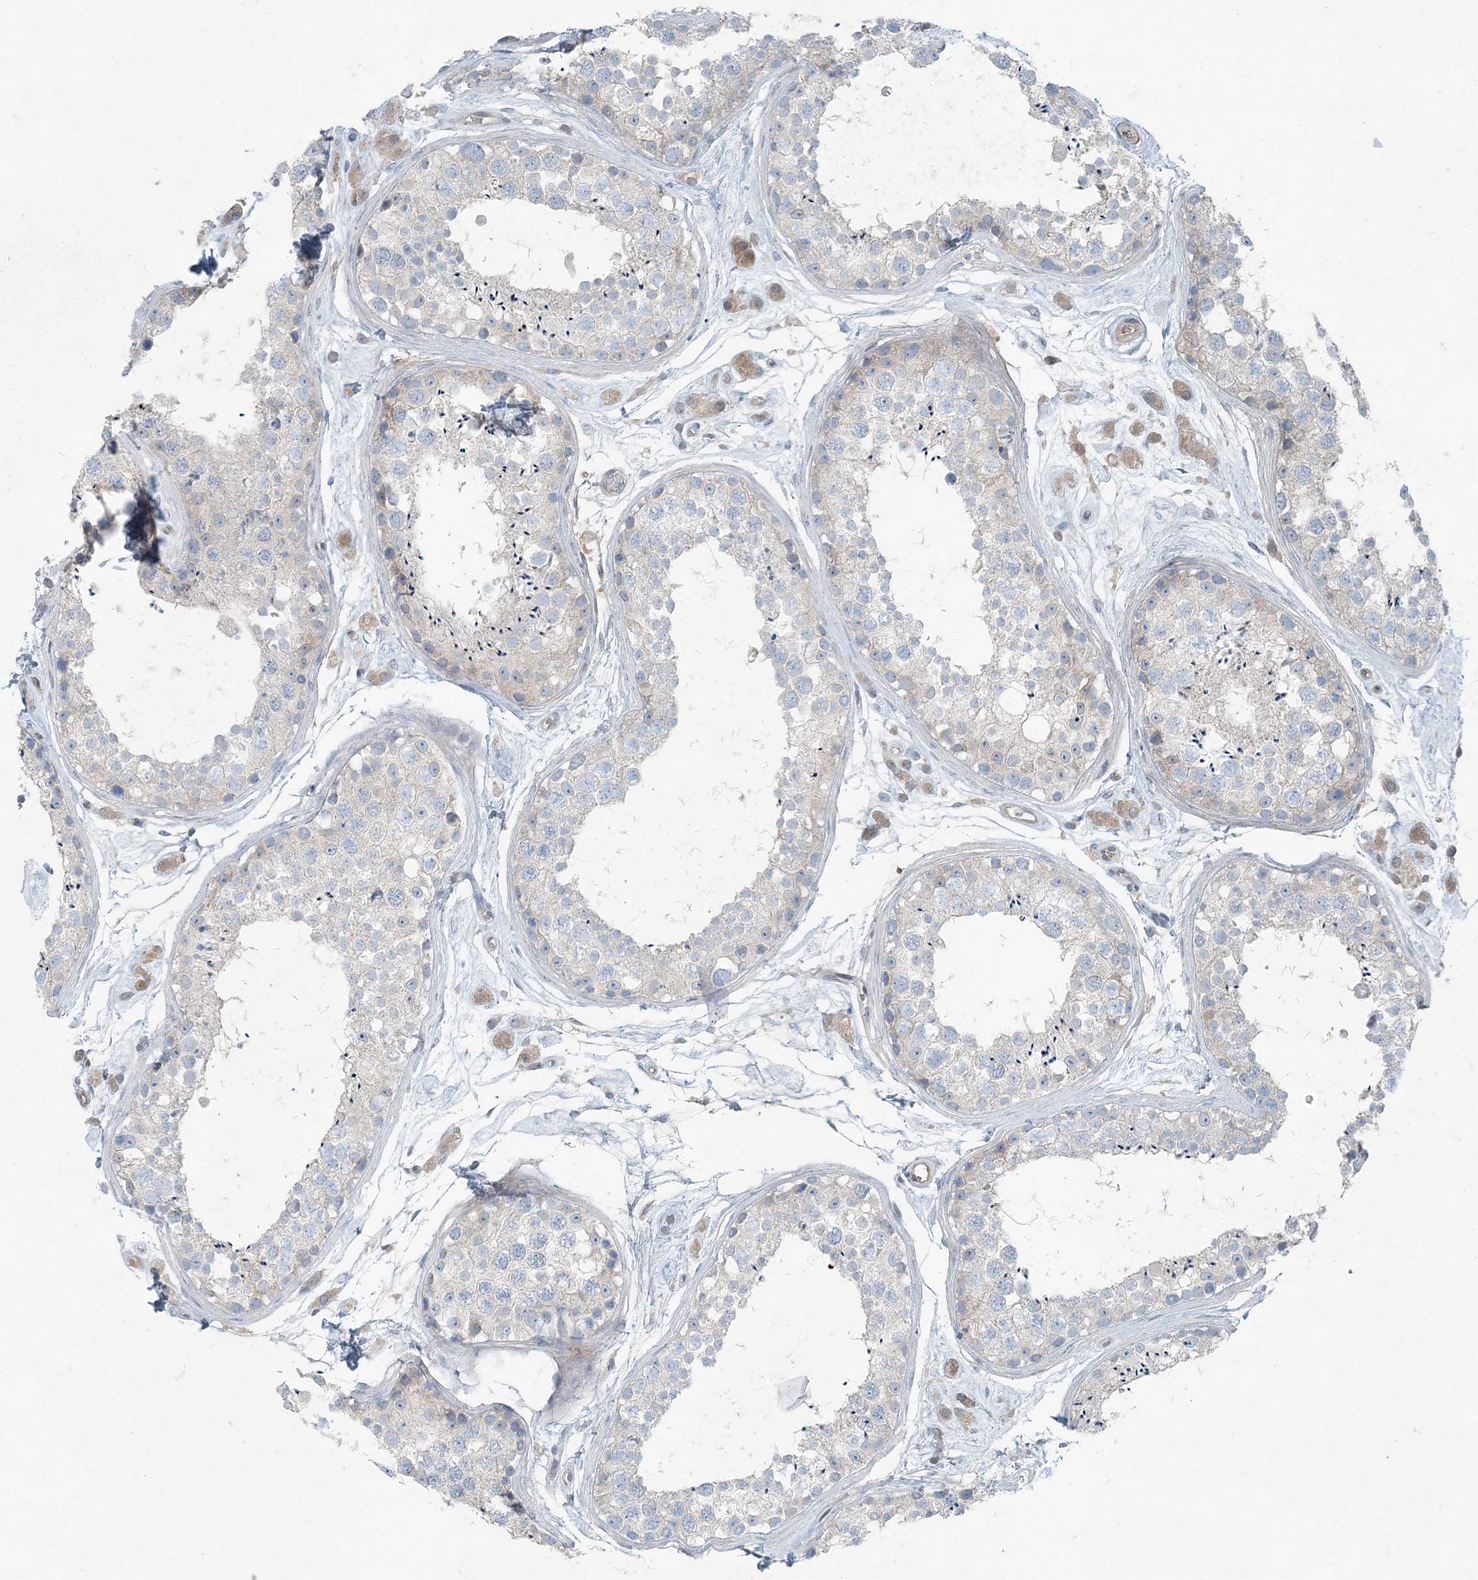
{"staining": {"intensity": "negative", "quantity": "none", "location": "none"}, "tissue": "testis", "cell_type": "Cells in seminiferous ducts", "image_type": "normal", "snomed": [{"axis": "morphology", "description": "Normal tissue, NOS"}, {"axis": "topography", "description": "Testis"}], "caption": "DAB immunohistochemical staining of normal testis exhibits no significant expression in cells in seminiferous ducts.", "gene": "ARMH1", "patient": {"sex": "male", "age": 25}}